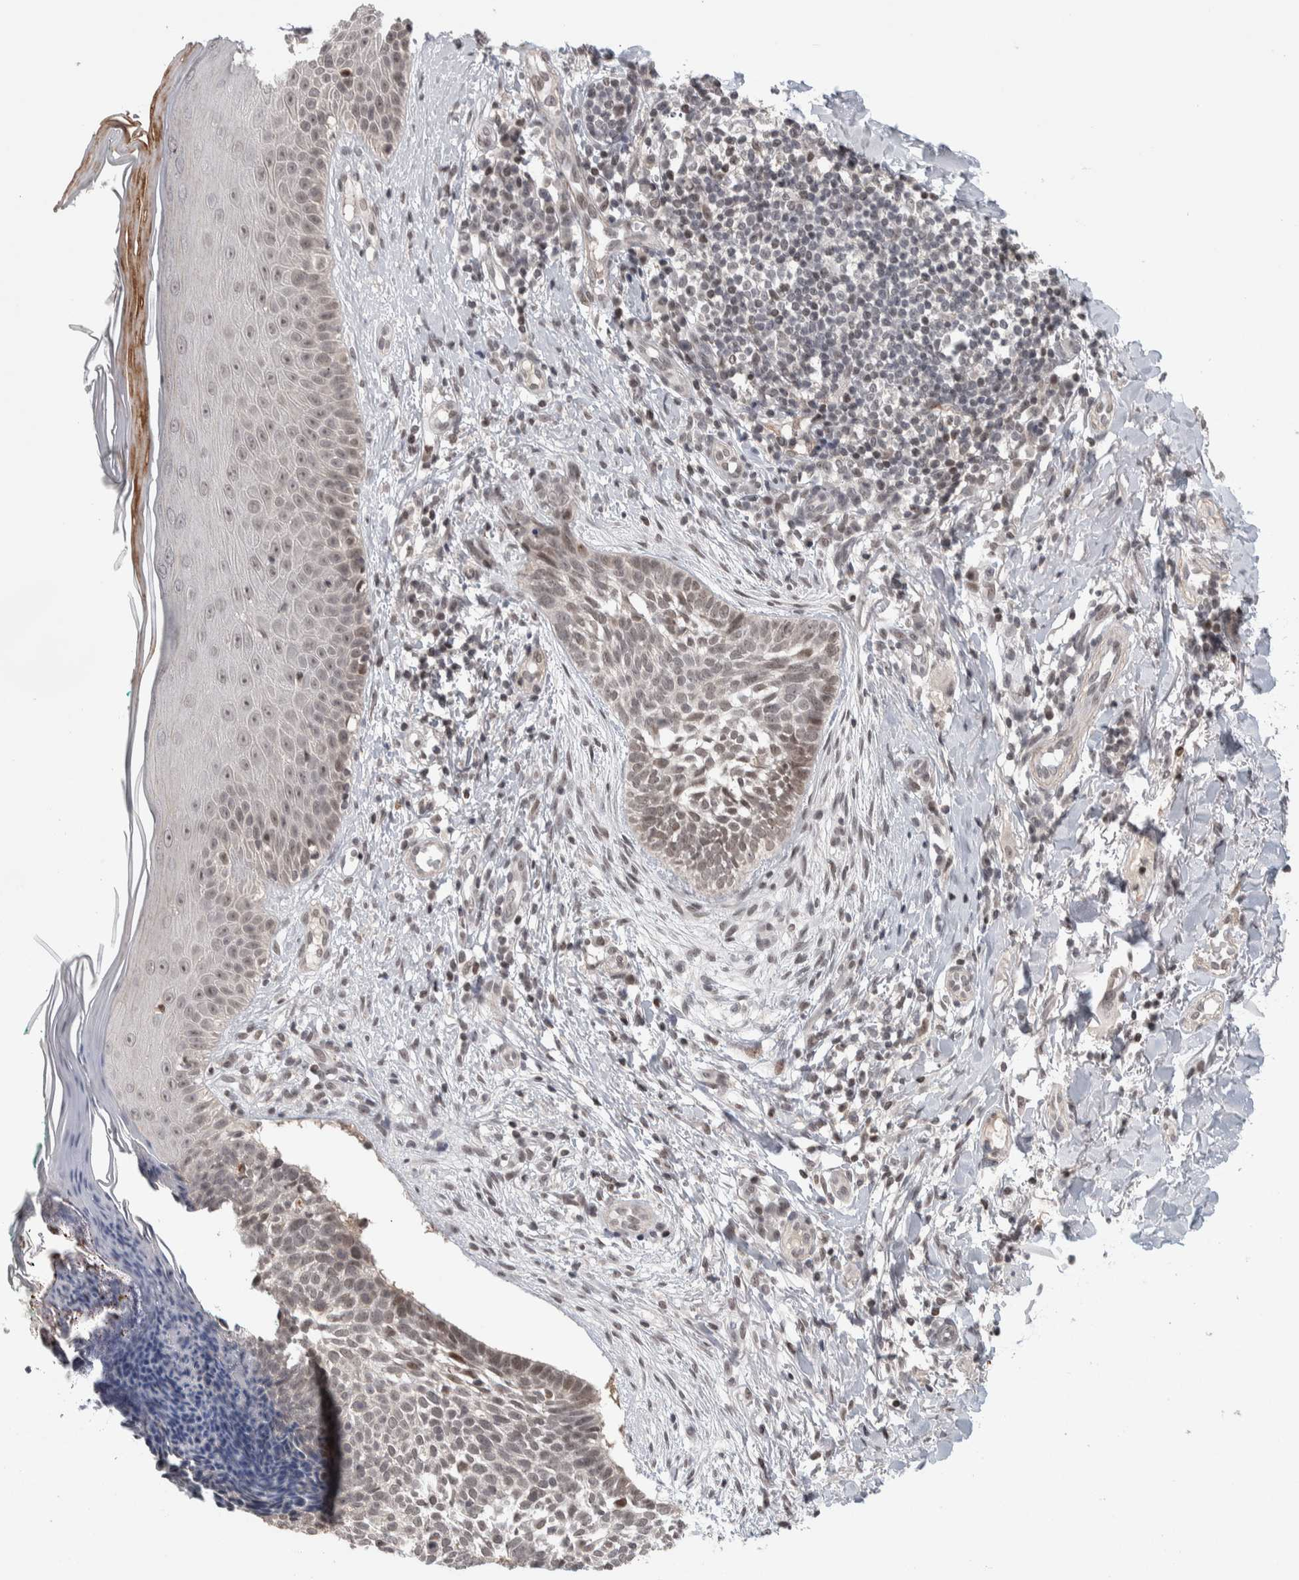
{"staining": {"intensity": "weak", "quantity": "25%-75%", "location": "nuclear"}, "tissue": "skin cancer", "cell_type": "Tumor cells", "image_type": "cancer", "snomed": [{"axis": "morphology", "description": "Normal tissue, NOS"}, {"axis": "morphology", "description": "Basal cell carcinoma"}, {"axis": "topography", "description": "Skin"}], "caption": "A brown stain shows weak nuclear expression of a protein in human skin cancer (basal cell carcinoma) tumor cells.", "gene": "ZSCAN21", "patient": {"sex": "male", "age": 67}}